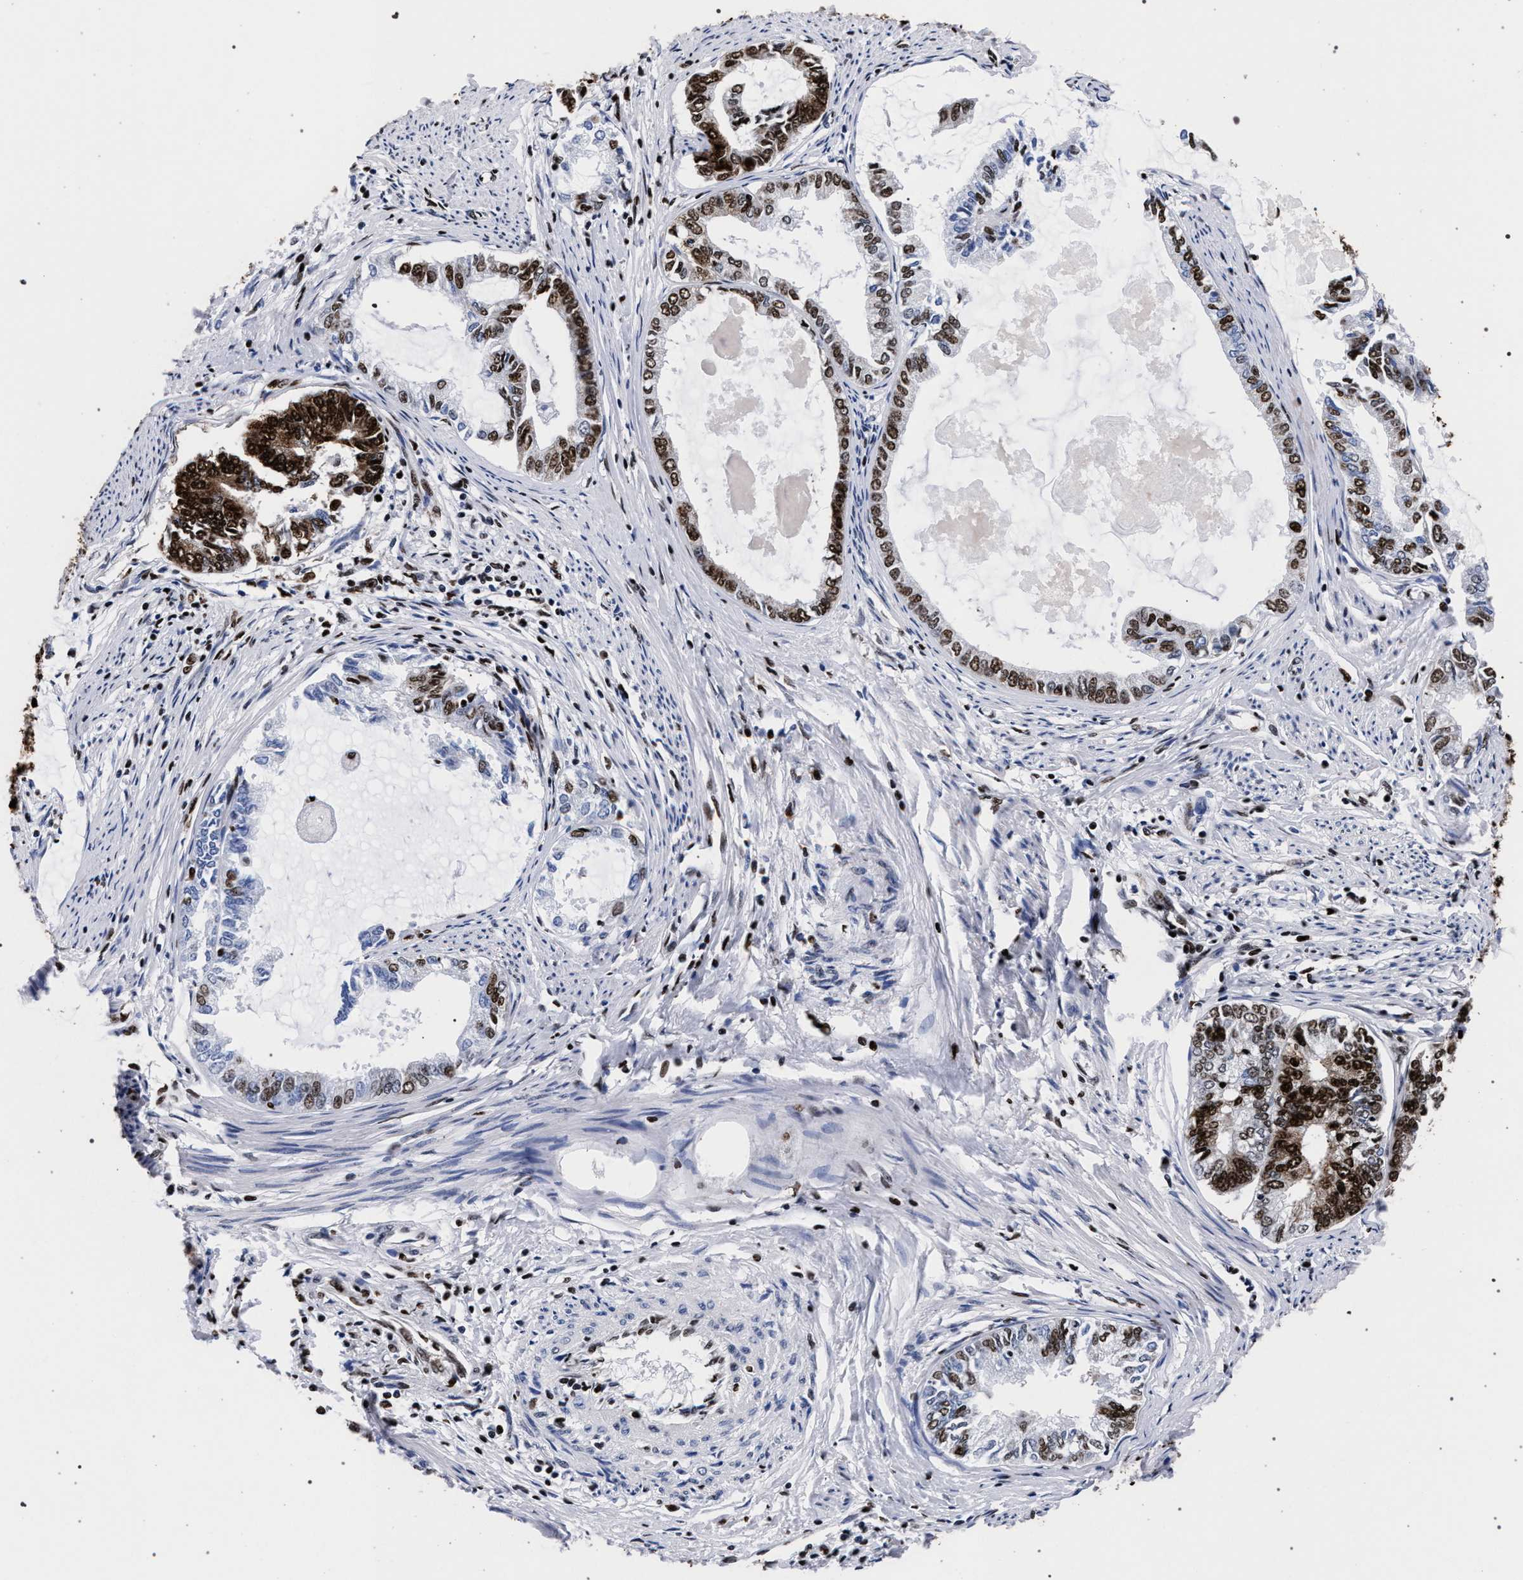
{"staining": {"intensity": "strong", "quantity": ">75%", "location": "cytoplasmic/membranous,nuclear"}, "tissue": "endometrial cancer", "cell_type": "Tumor cells", "image_type": "cancer", "snomed": [{"axis": "morphology", "description": "Adenocarcinoma, NOS"}, {"axis": "topography", "description": "Endometrium"}], "caption": "IHC histopathology image of neoplastic tissue: endometrial cancer (adenocarcinoma) stained using immunohistochemistry exhibits high levels of strong protein expression localized specifically in the cytoplasmic/membranous and nuclear of tumor cells, appearing as a cytoplasmic/membranous and nuclear brown color.", "gene": "HNRNPA1", "patient": {"sex": "female", "age": 86}}